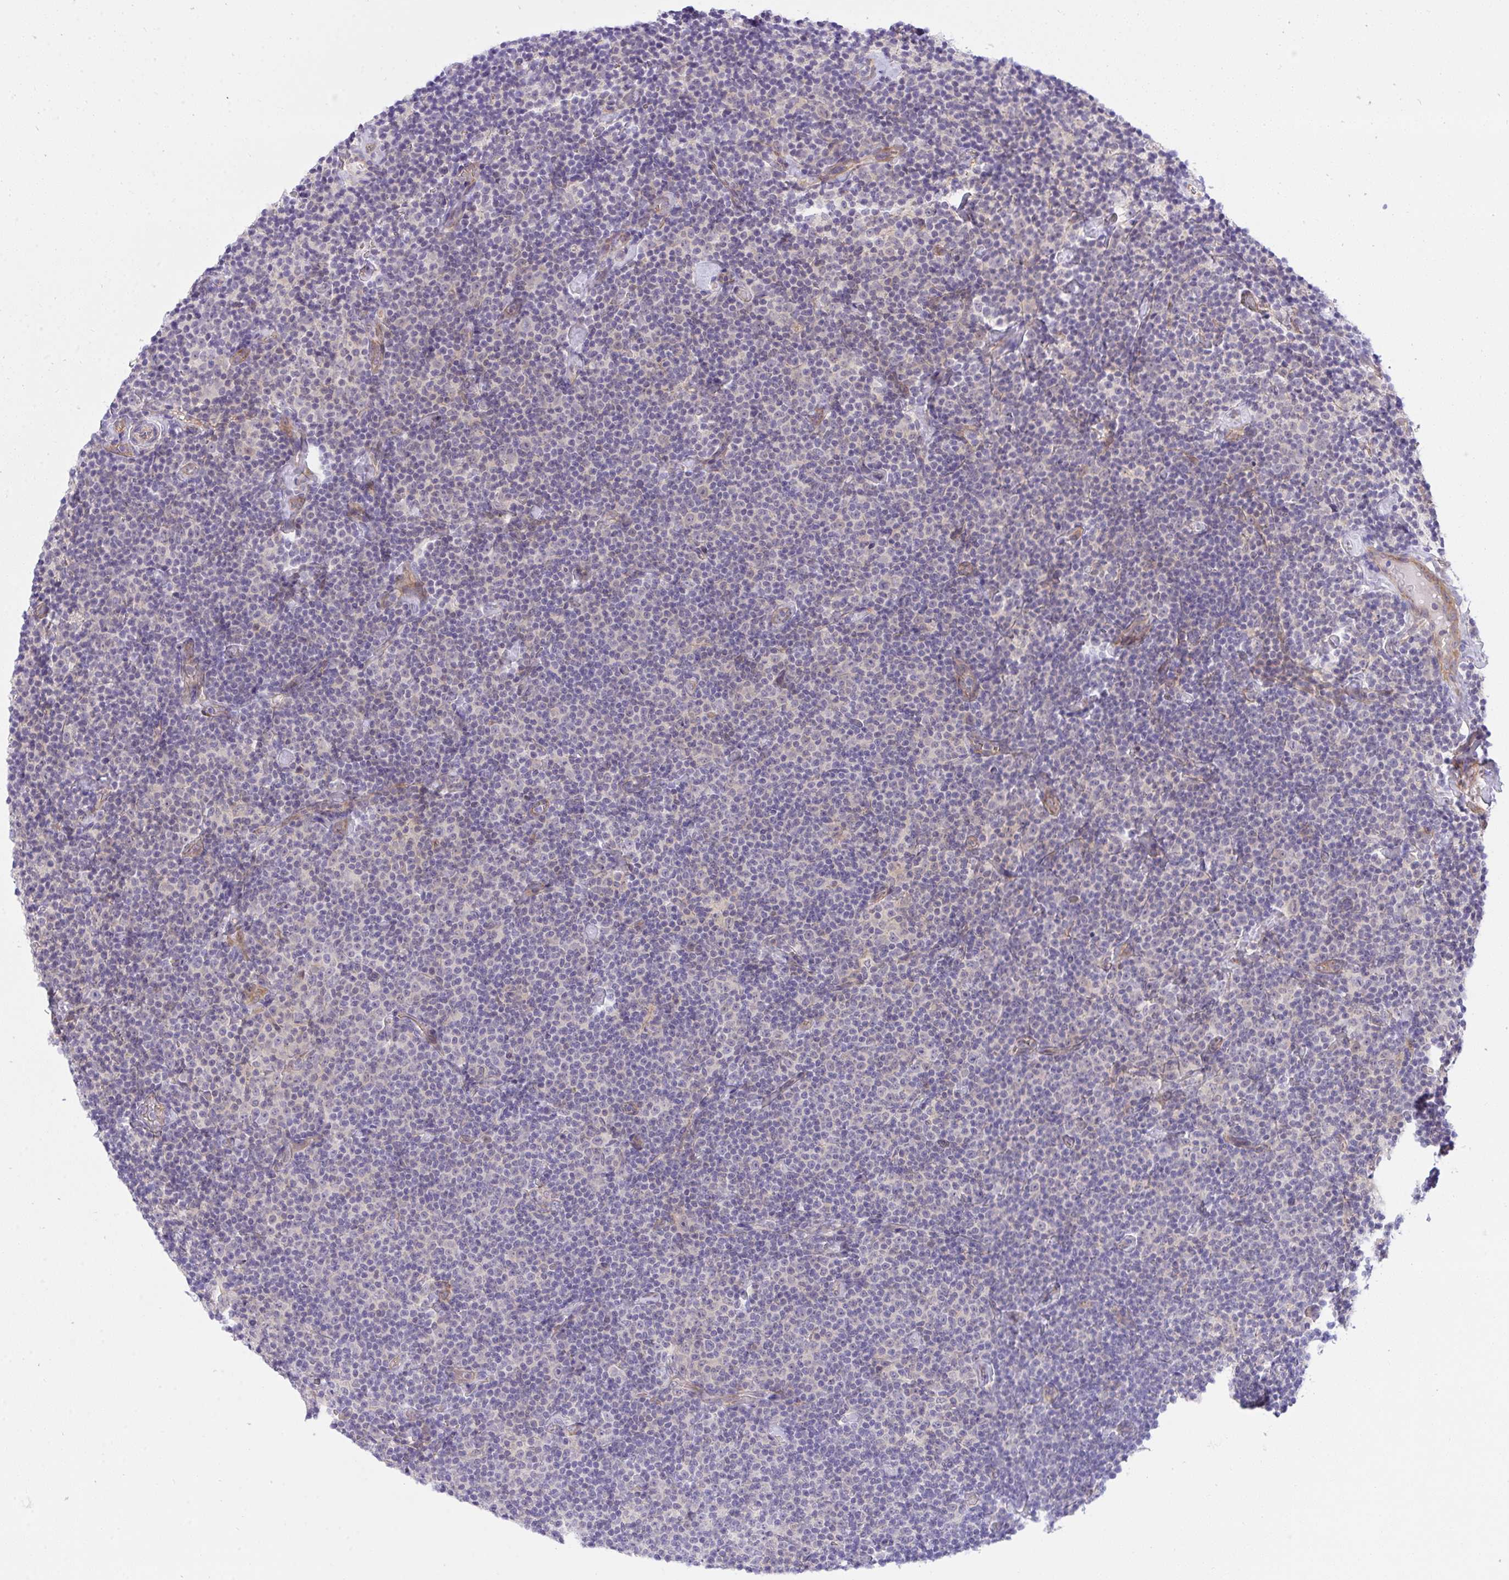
{"staining": {"intensity": "negative", "quantity": "none", "location": "none"}, "tissue": "lymphoma", "cell_type": "Tumor cells", "image_type": "cancer", "snomed": [{"axis": "morphology", "description": "Malignant lymphoma, non-Hodgkin's type, Low grade"}, {"axis": "topography", "description": "Lymph node"}], "caption": "The image shows no significant staining in tumor cells of low-grade malignant lymphoma, non-Hodgkin's type. Brightfield microscopy of immunohistochemistry (IHC) stained with DAB (brown) and hematoxylin (blue), captured at high magnification.", "gene": "HOXD12", "patient": {"sex": "male", "age": 81}}